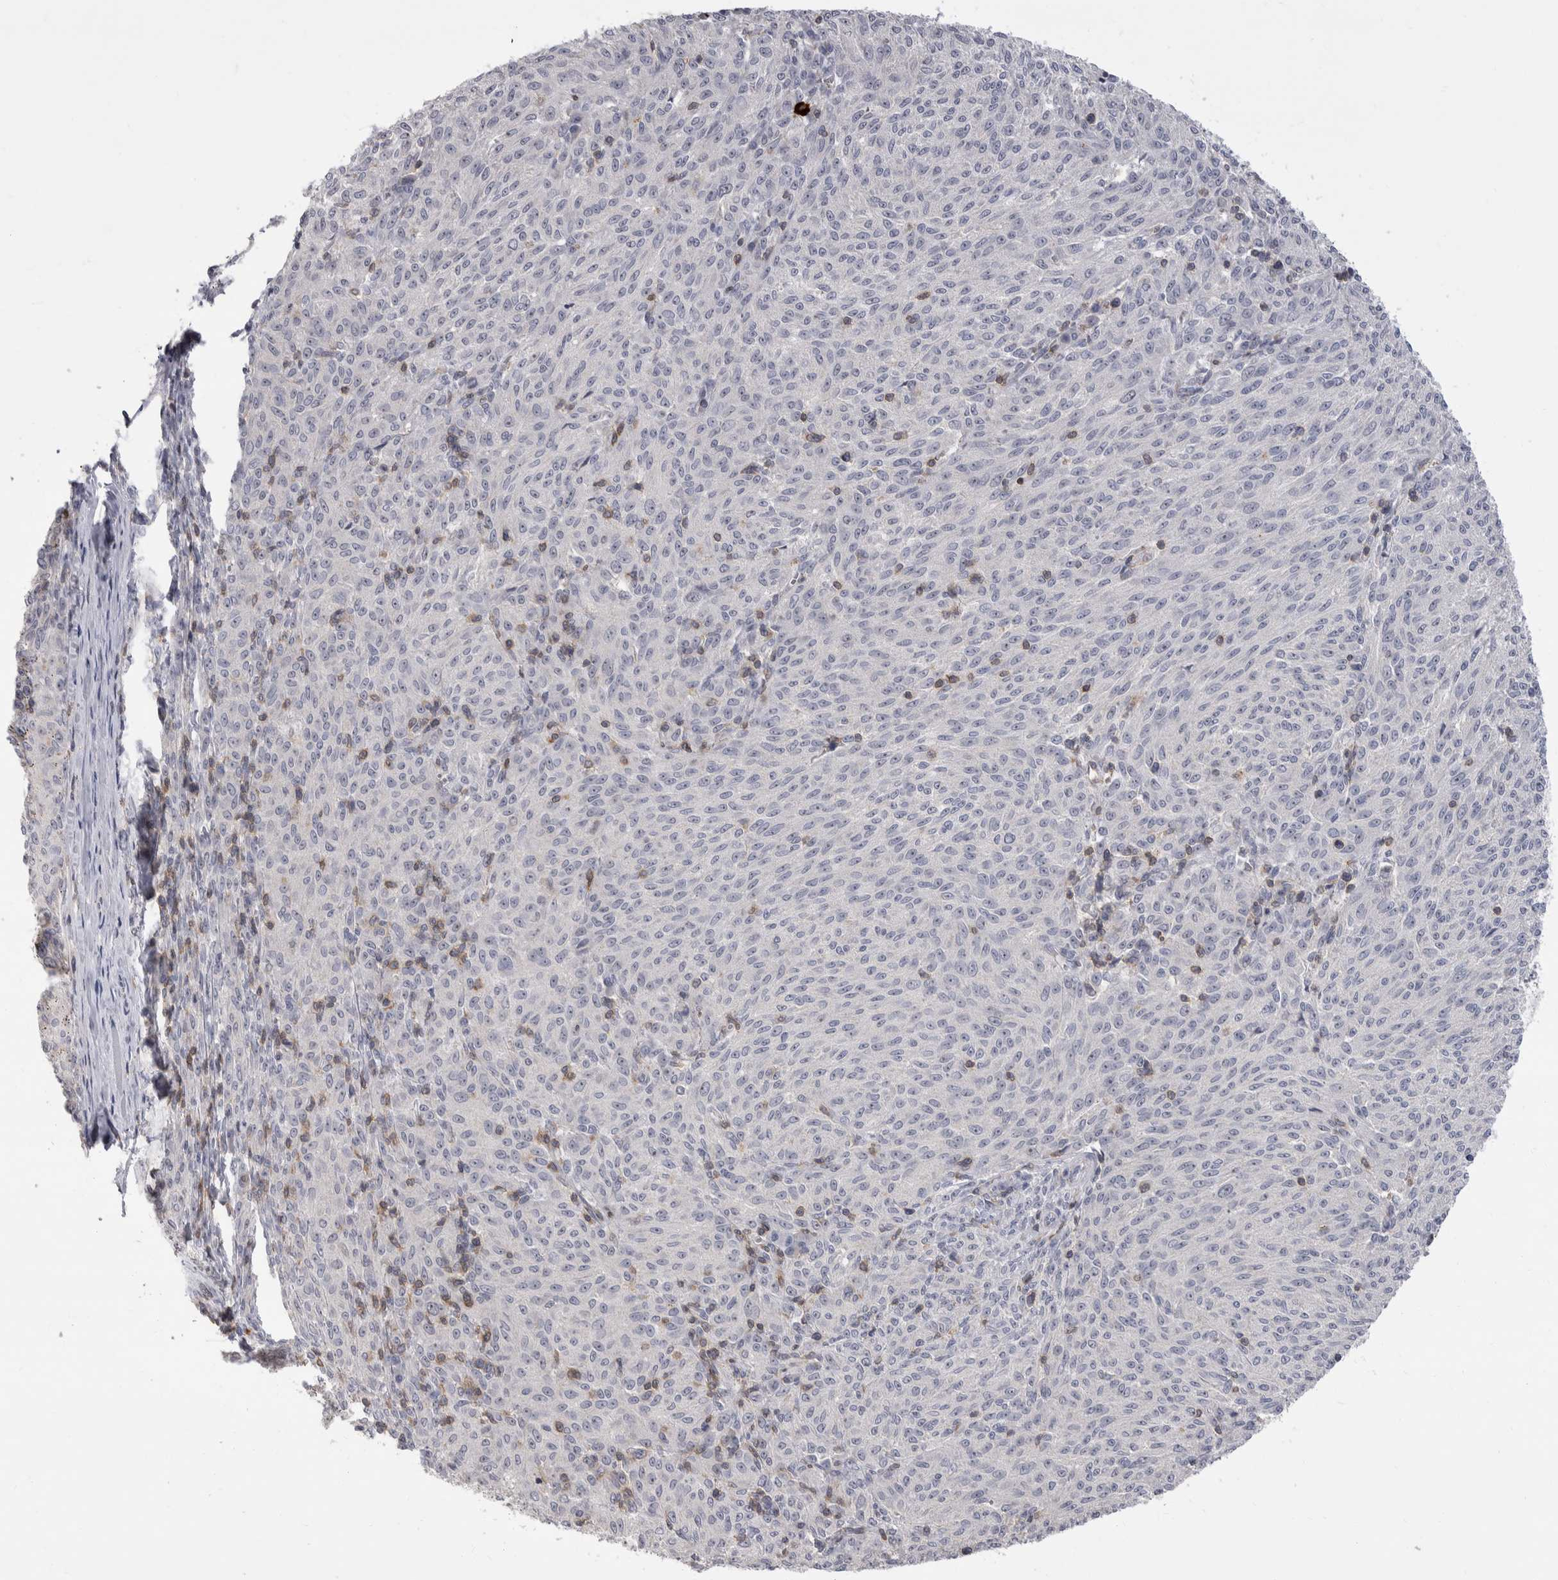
{"staining": {"intensity": "negative", "quantity": "none", "location": "none"}, "tissue": "melanoma", "cell_type": "Tumor cells", "image_type": "cancer", "snomed": [{"axis": "morphology", "description": "Malignant melanoma, NOS"}, {"axis": "topography", "description": "Skin"}], "caption": "Malignant melanoma was stained to show a protein in brown. There is no significant expression in tumor cells.", "gene": "CEP295NL", "patient": {"sex": "female", "age": 72}}